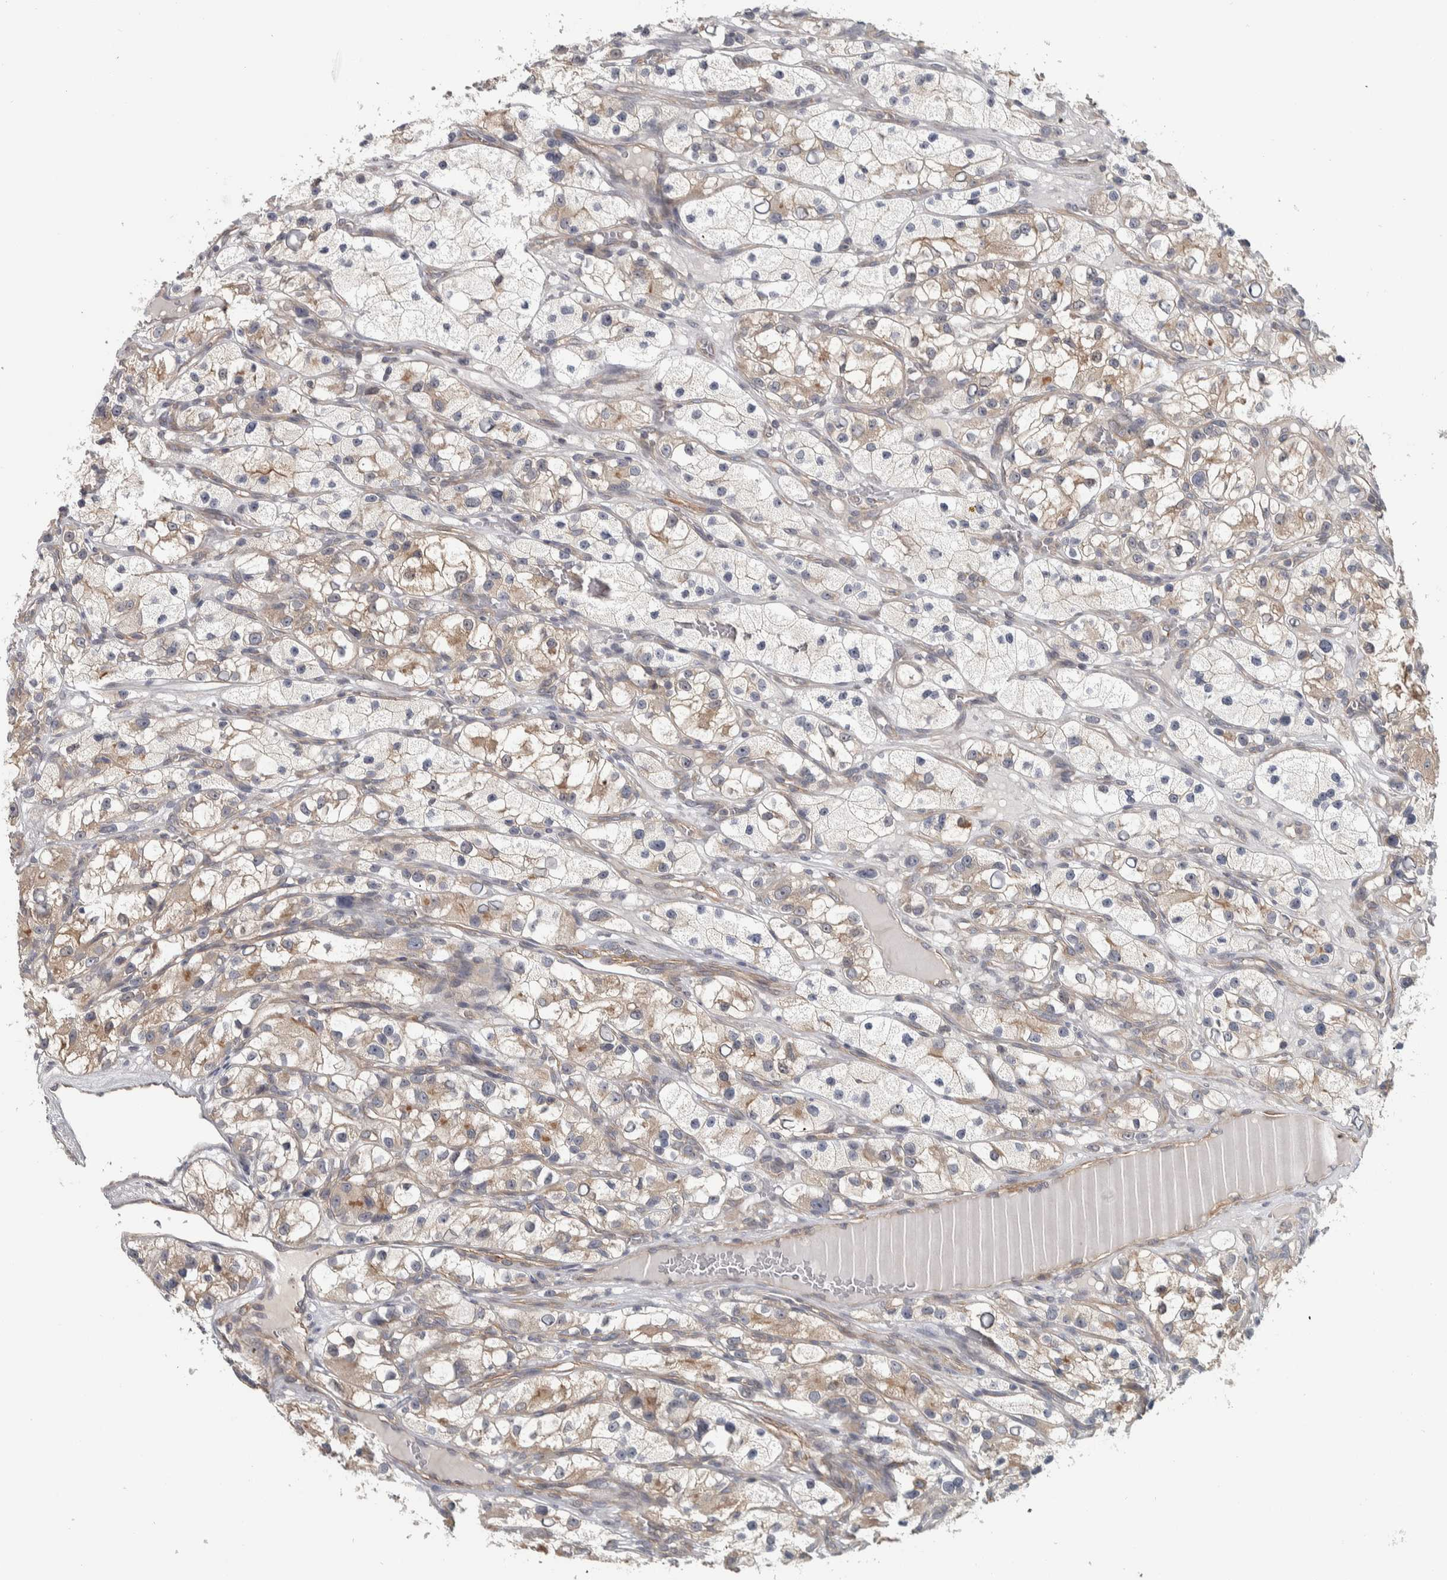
{"staining": {"intensity": "weak", "quantity": "25%-75%", "location": "cytoplasmic/membranous"}, "tissue": "renal cancer", "cell_type": "Tumor cells", "image_type": "cancer", "snomed": [{"axis": "morphology", "description": "Adenocarcinoma, NOS"}, {"axis": "topography", "description": "Kidney"}], "caption": "Renal adenocarcinoma was stained to show a protein in brown. There is low levels of weak cytoplasmic/membranous expression in about 25%-75% of tumor cells.", "gene": "CHMP4C", "patient": {"sex": "female", "age": 57}}